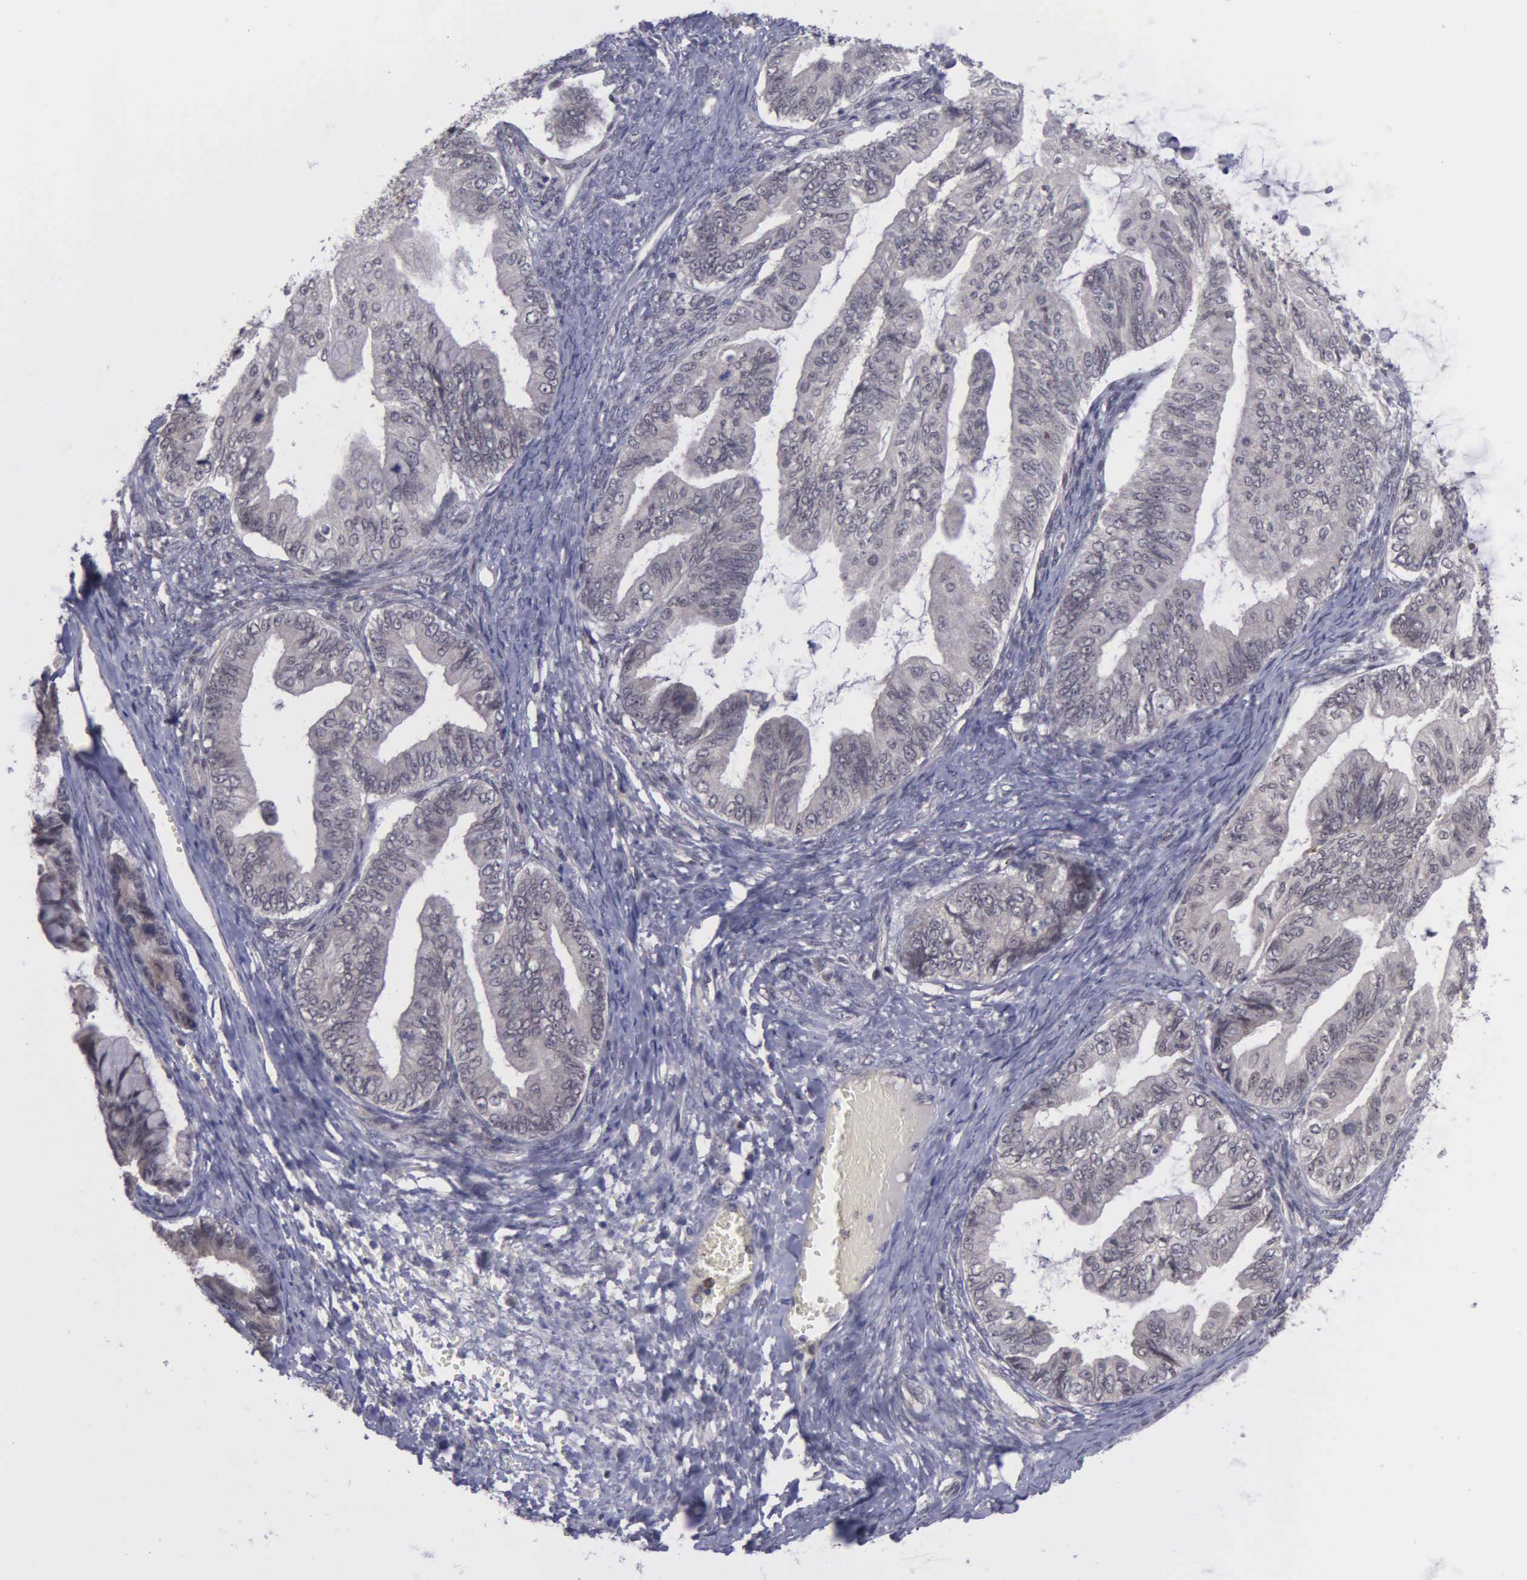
{"staining": {"intensity": "weak", "quantity": "<25%", "location": "cytoplasmic/membranous"}, "tissue": "ovarian cancer", "cell_type": "Tumor cells", "image_type": "cancer", "snomed": [{"axis": "morphology", "description": "Cystadenocarcinoma, mucinous, NOS"}, {"axis": "topography", "description": "Ovary"}], "caption": "A photomicrograph of ovarian cancer stained for a protein exhibits no brown staining in tumor cells. Brightfield microscopy of IHC stained with DAB (3,3'-diaminobenzidine) (brown) and hematoxylin (blue), captured at high magnification.", "gene": "MAP3K9", "patient": {"sex": "female", "age": 36}}